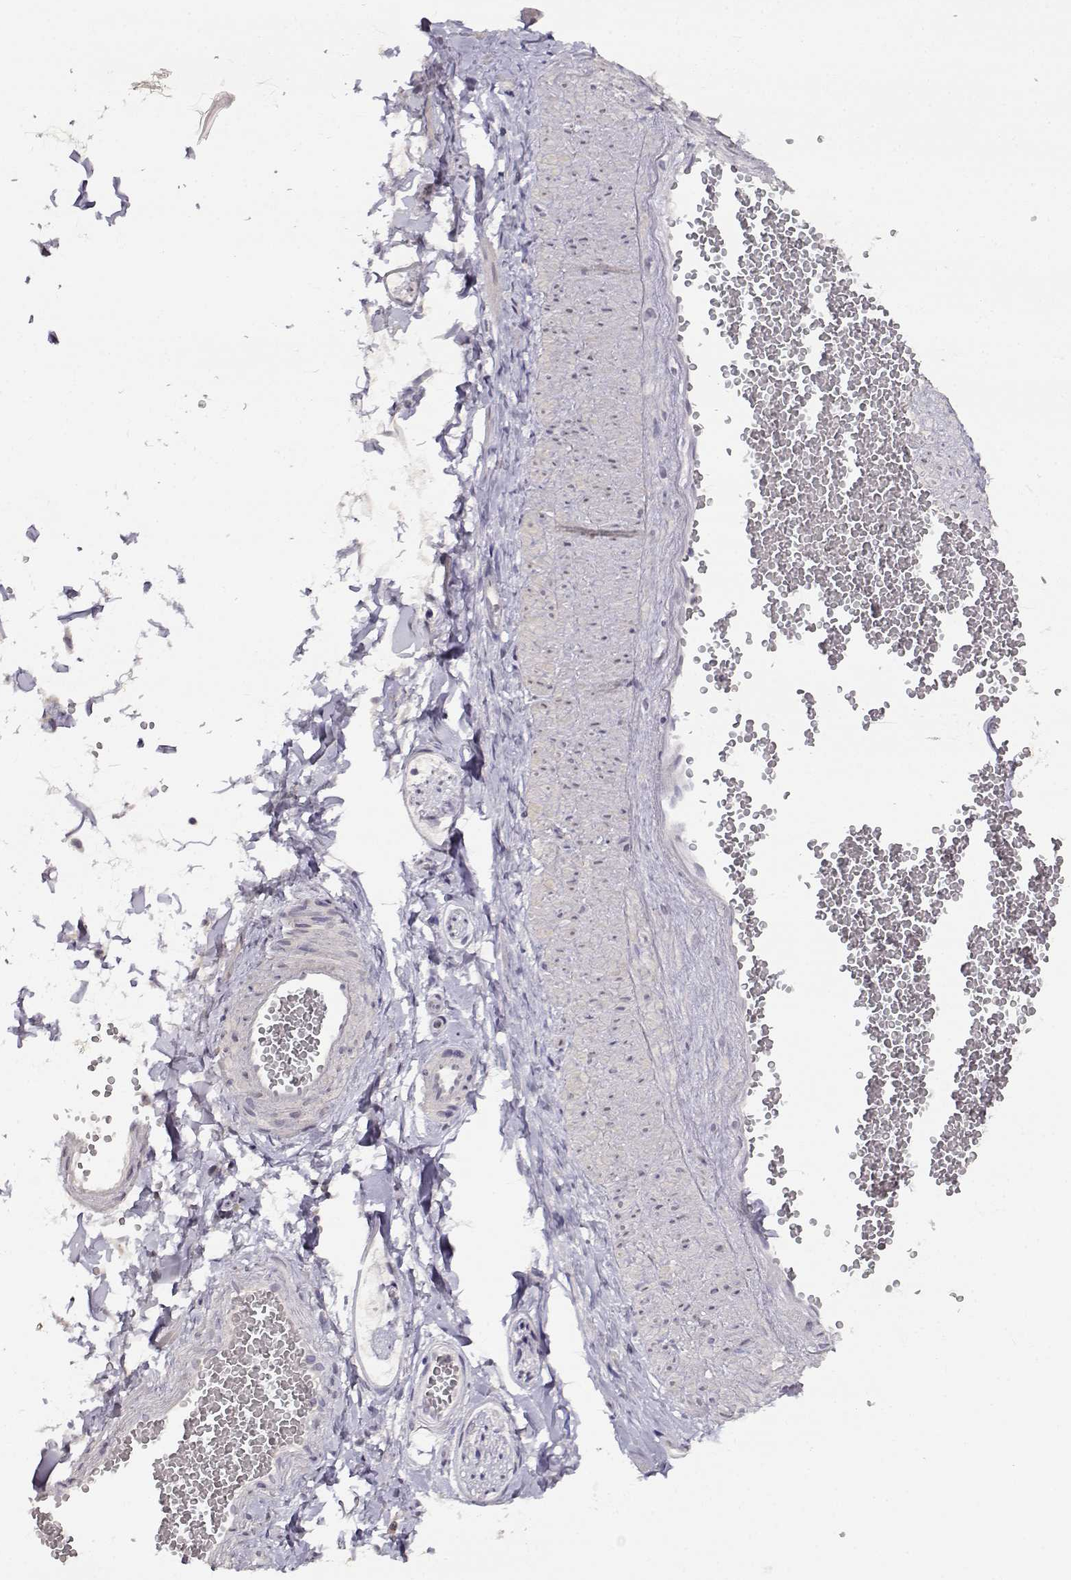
{"staining": {"intensity": "negative", "quantity": "none", "location": "none"}, "tissue": "adipose tissue", "cell_type": "Adipocytes", "image_type": "normal", "snomed": [{"axis": "morphology", "description": "Normal tissue, NOS"}, {"axis": "topography", "description": "Smooth muscle"}, {"axis": "topography", "description": "Peripheral nerve tissue"}], "caption": "The IHC photomicrograph has no significant staining in adipocytes of adipose tissue. The staining was performed using DAB (3,3'-diaminobenzidine) to visualize the protein expression in brown, while the nuclei were stained in blue with hematoxylin (Magnification: 20x).", "gene": "RHOXF2", "patient": {"sex": "male", "age": 22}}